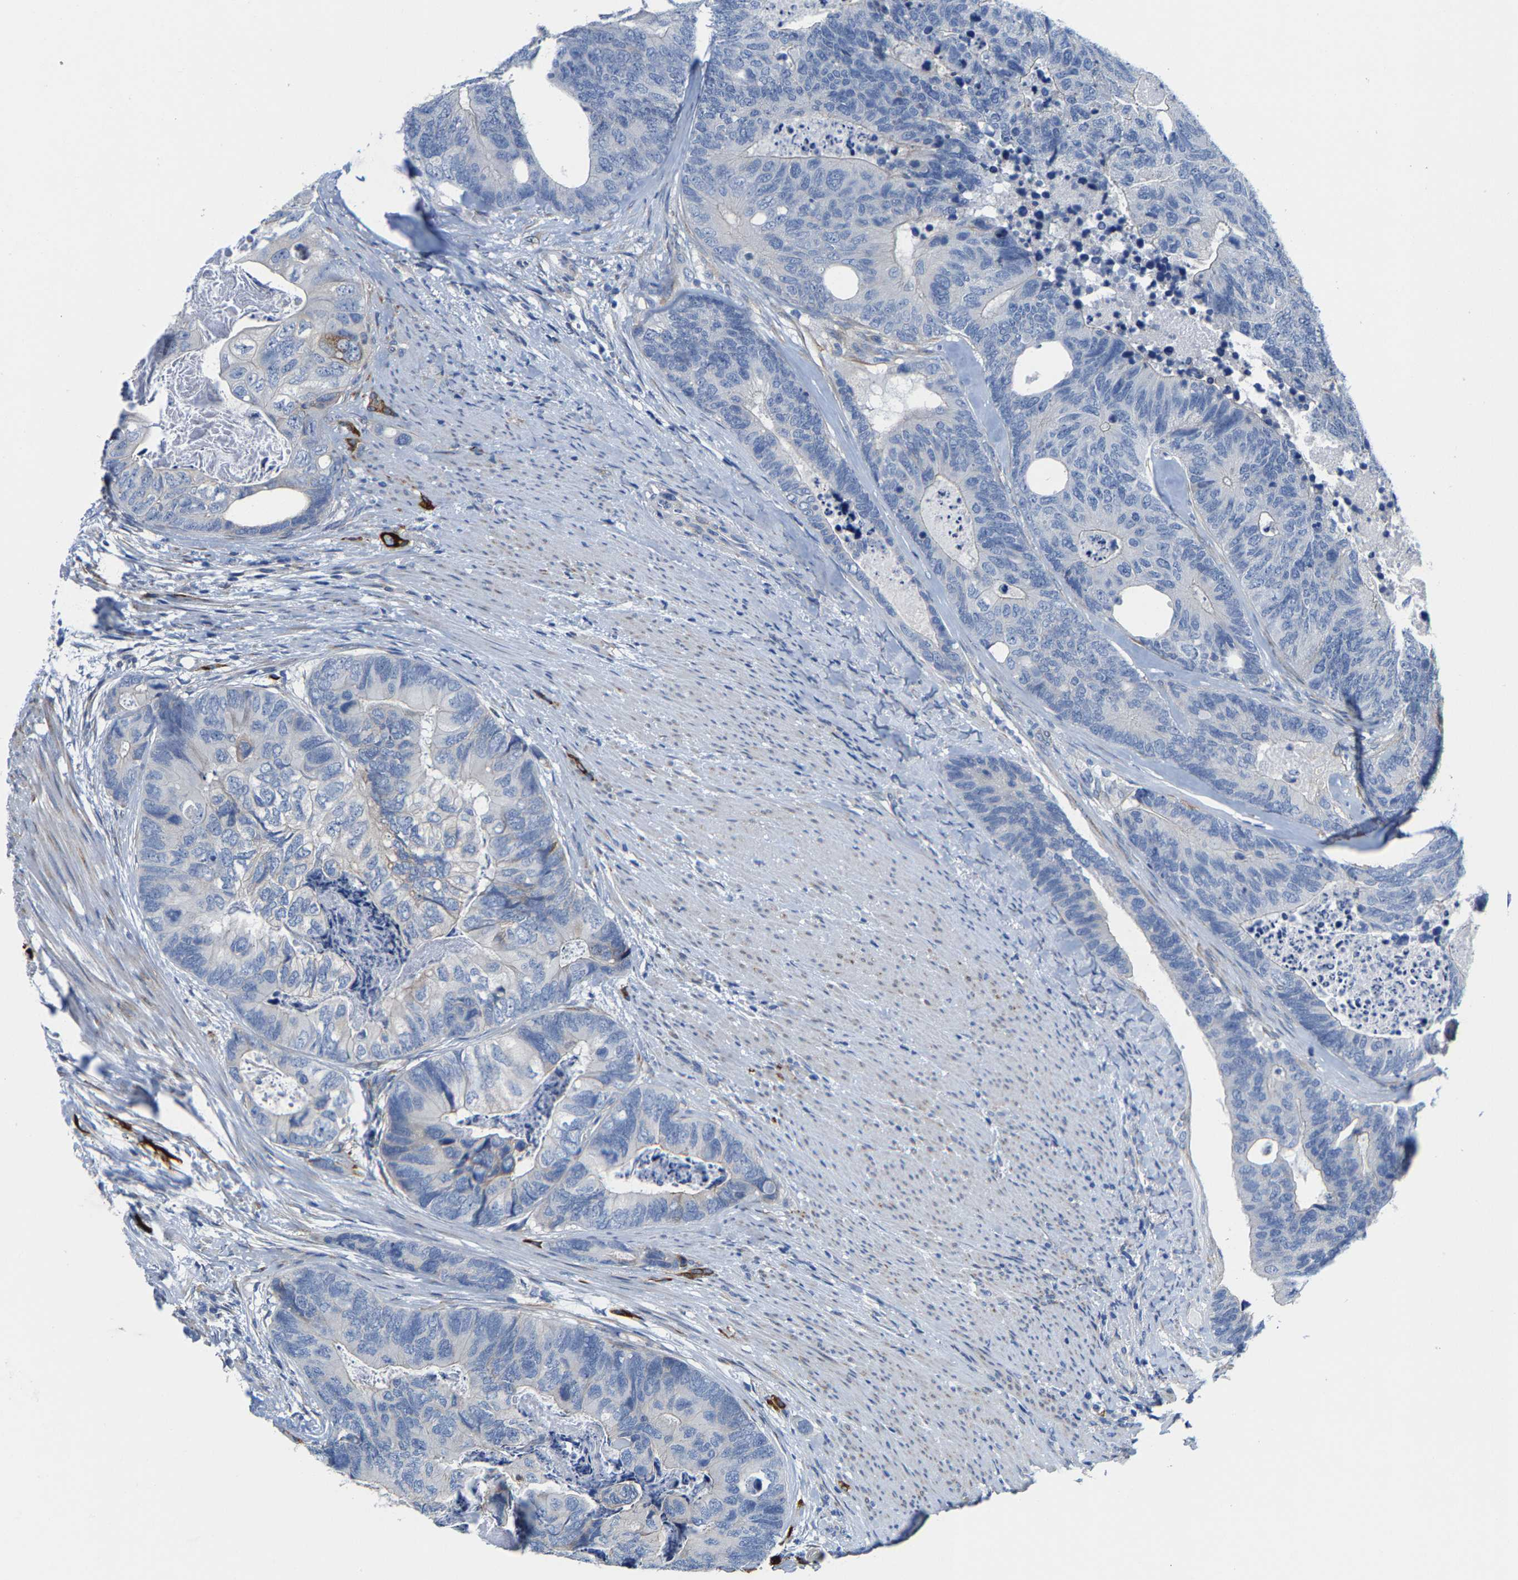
{"staining": {"intensity": "moderate", "quantity": "<25%", "location": "cytoplasmic/membranous"}, "tissue": "colorectal cancer", "cell_type": "Tumor cells", "image_type": "cancer", "snomed": [{"axis": "morphology", "description": "Adenocarcinoma, NOS"}, {"axis": "topography", "description": "Colon"}], "caption": "Protein staining of adenocarcinoma (colorectal) tissue shows moderate cytoplasmic/membranous positivity in about <25% of tumor cells.", "gene": "DSCAM", "patient": {"sex": "female", "age": 67}}